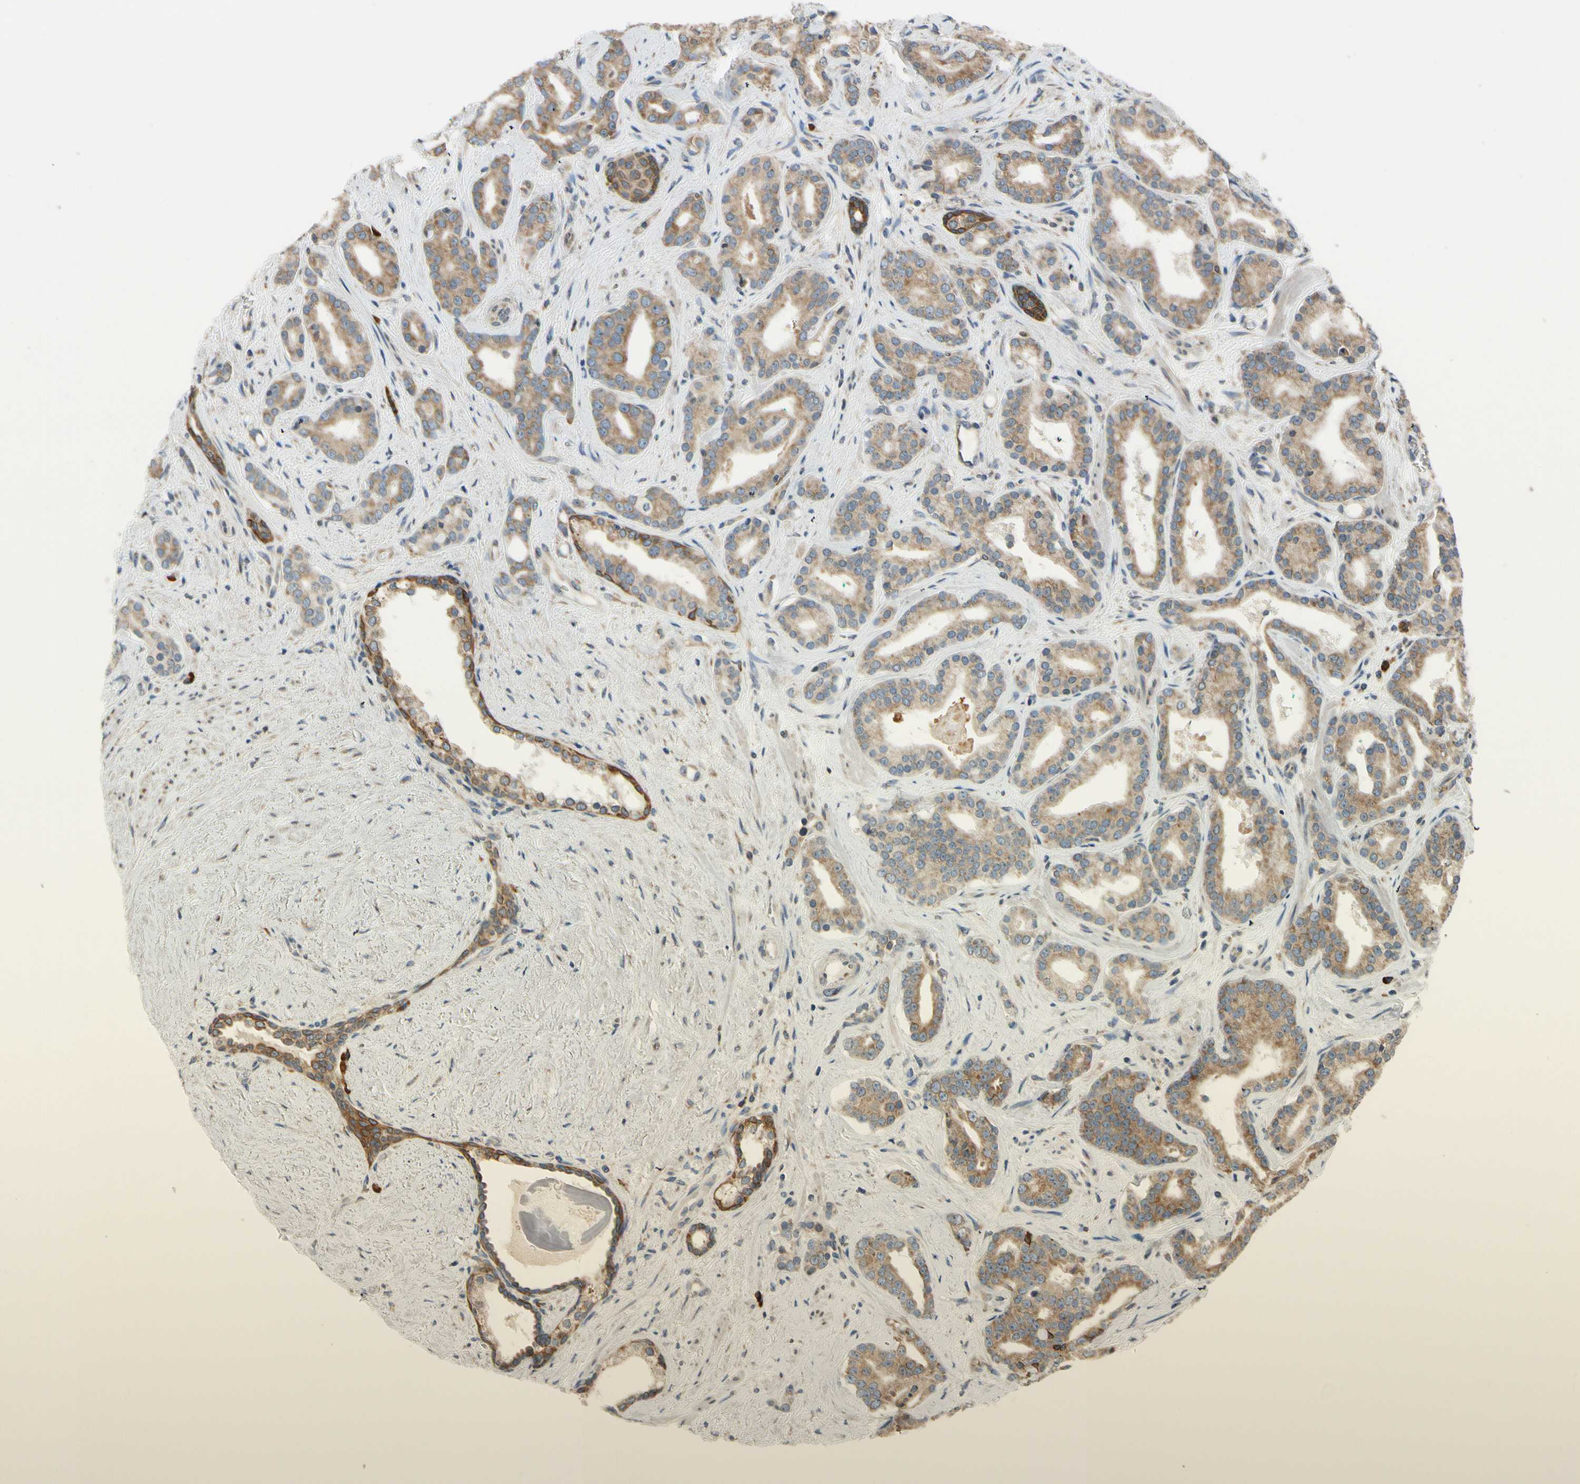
{"staining": {"intensity": "moderate", "quantity": ">75%", "location": "cytoplasmic/membranous"}, "tissue": "prostate cancer", "cell_type": "Tumor cells", "image_type": "cancer", "snomed": [{"axis": "morphology", "description": "Adenocarcinoma, Low grade"}, {"axis": "topography", "description": "Prostate"}], "caption": "Immunohistochemical staining of prostate cancer reveals medium levels of moderate cytoplasmic/membranous protein expression in approximately >75% of tumor cells.", "gene": "RPN2", "patient": {"sex": "male", "age": 63}}